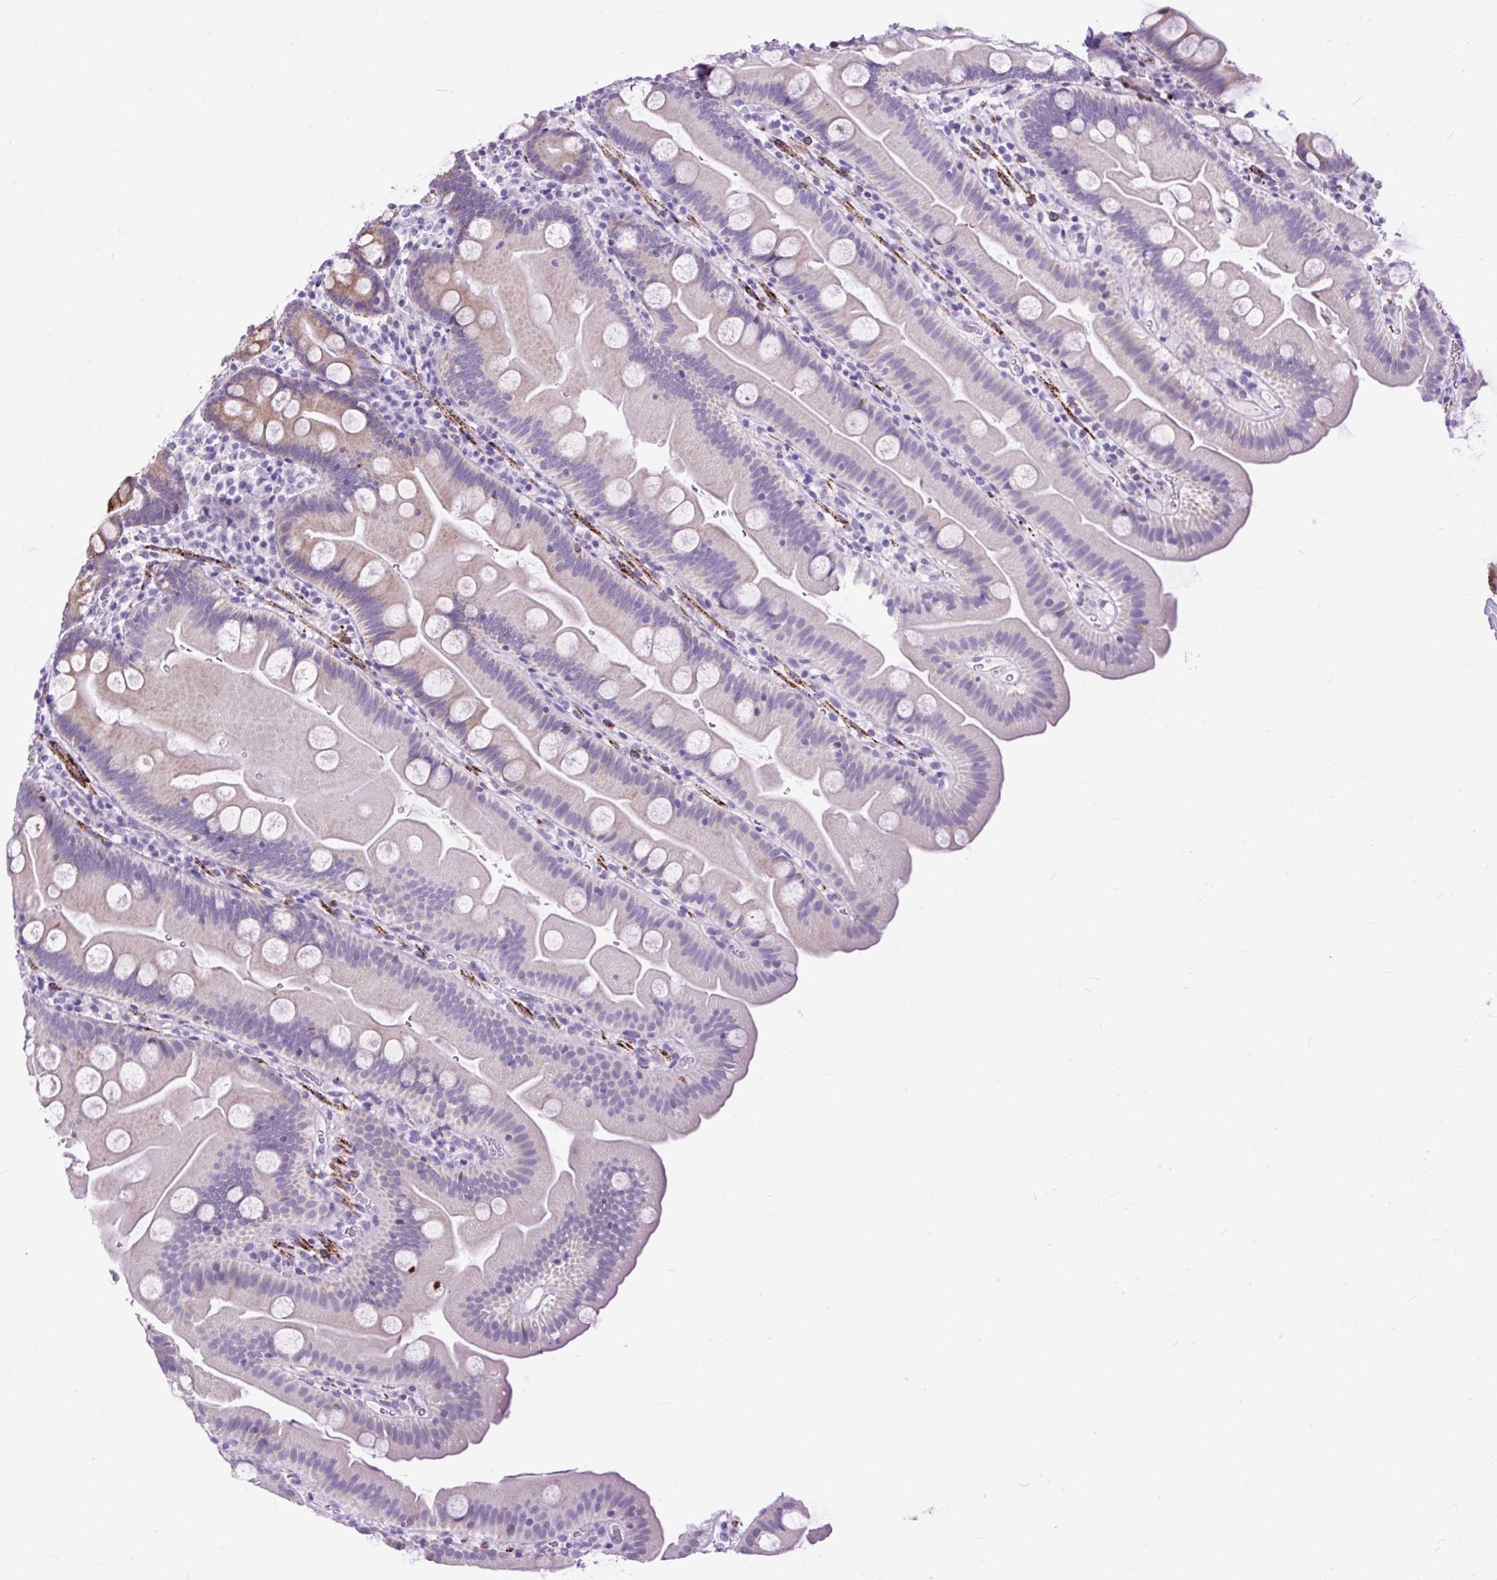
{"staining": {"intensity": "strong", "quantity": "25%-75%", "location": "cytoplasmic/membranous"}, "tissue": "small intestine", "cell_type": "Glandular cells", "image_type": "normal", "snomed": [{"axis": "morphology", "description": "Normal tissue, NOS"}, {"axis": "topography", "description": "Small intestine"}], "caption": "Small intestine stained for a protein (brown) displays strong cytoplasmic/membranous positive expression in about 25%-75% of glandular cells.", "gene": "ZNF256", "patient": {"sex": "female", "age": 68}}